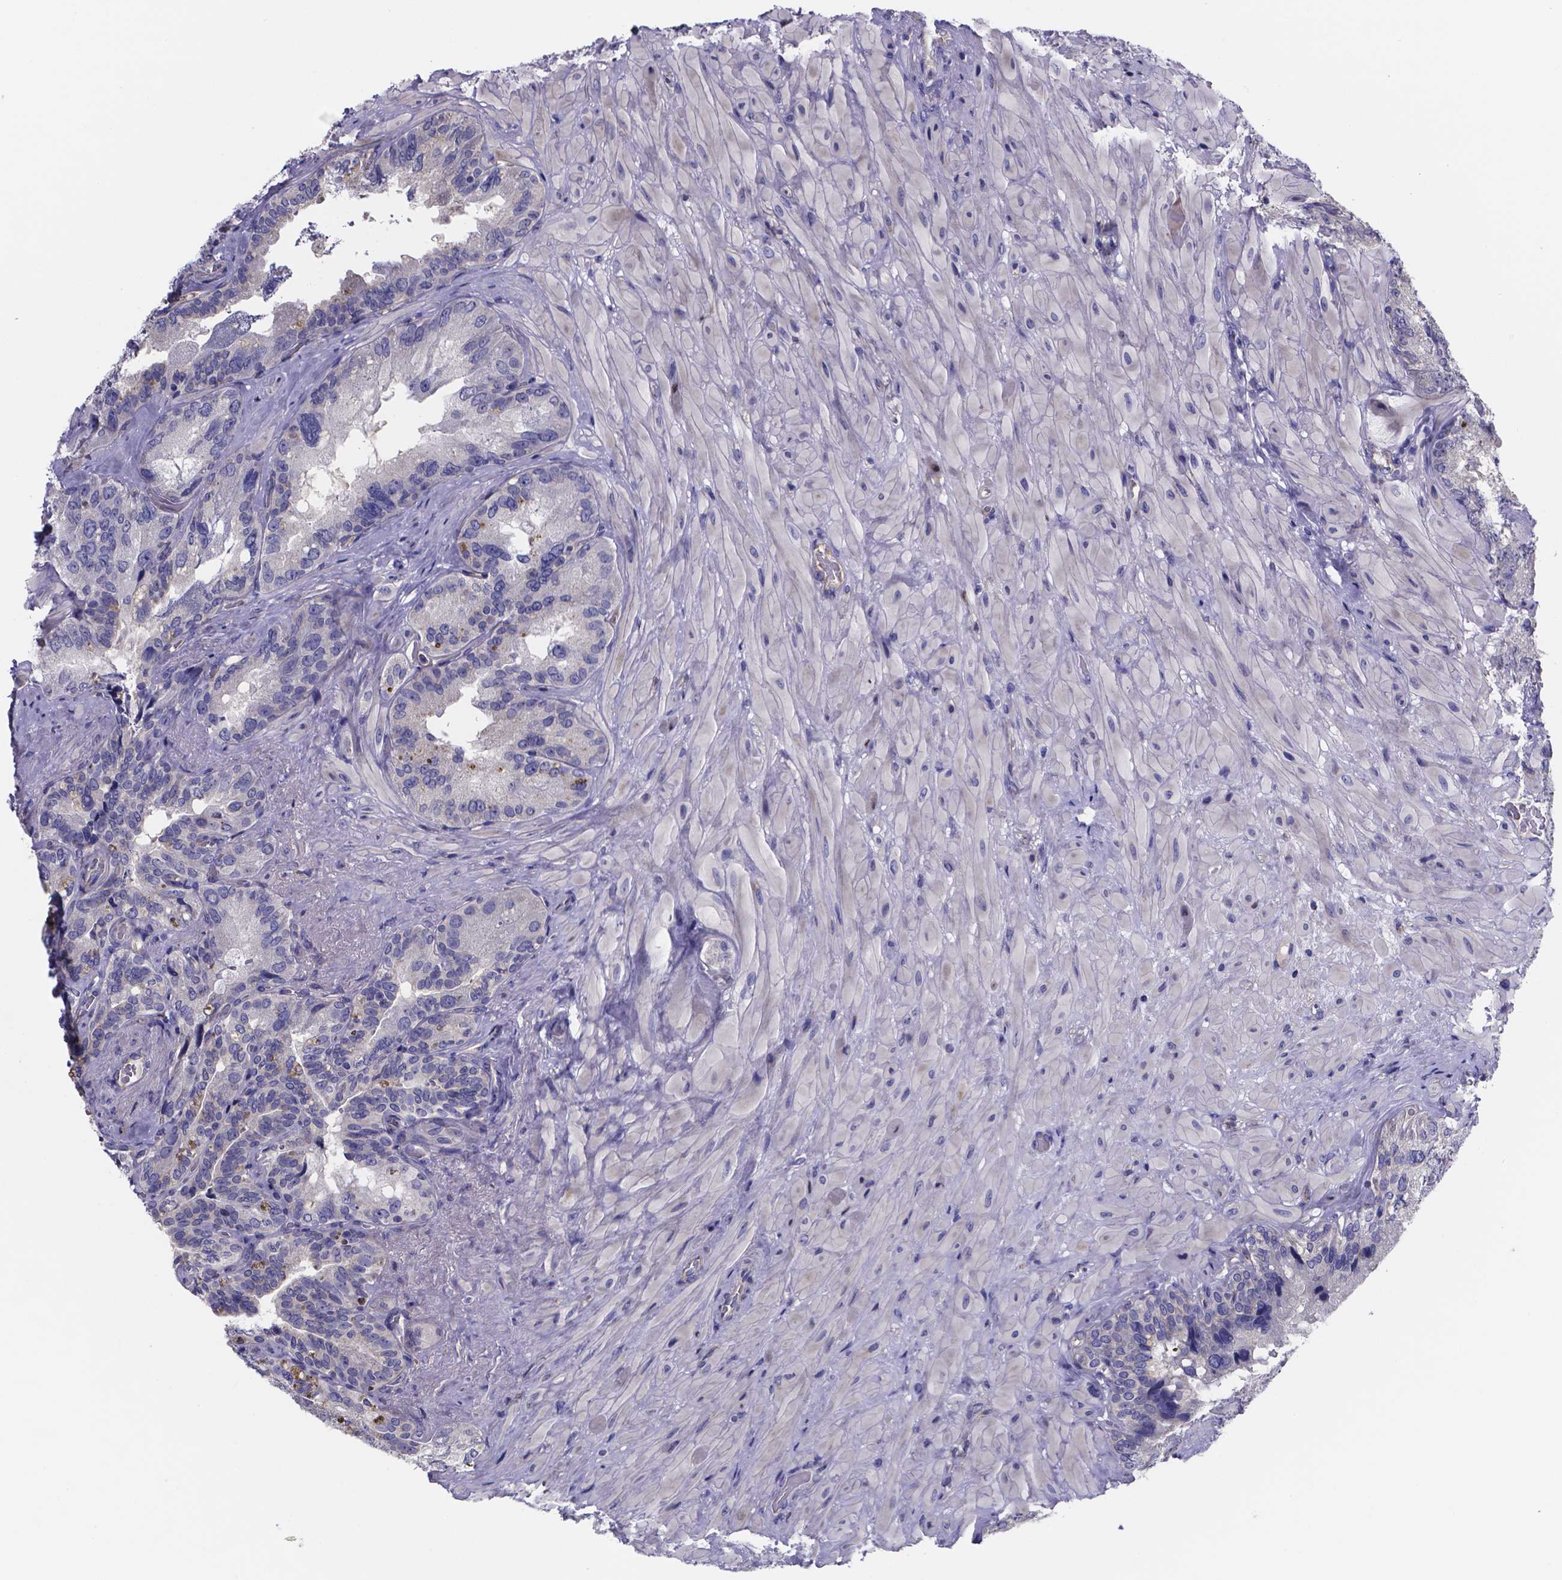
{"staining": {"intensity": "negative", "quantity": "none", "location": "none"}, "tissue": "seminal vesicle", "cell_type": "Glandular cells", "image_type": "normal", "snomed": [{"axis": "morphology", "description": "Normal tissue, NOS"}, {"axis": "topography", "description": "Seminal veicle"}], "caption": "DAB (3,3'-diaminobenzidine) immunohistochemical staining of normal human seminal vesicle reveals no significant expression in glandular cells.", "gene": "SFRP4", "patient": {"sex": "male", "age": 69}}